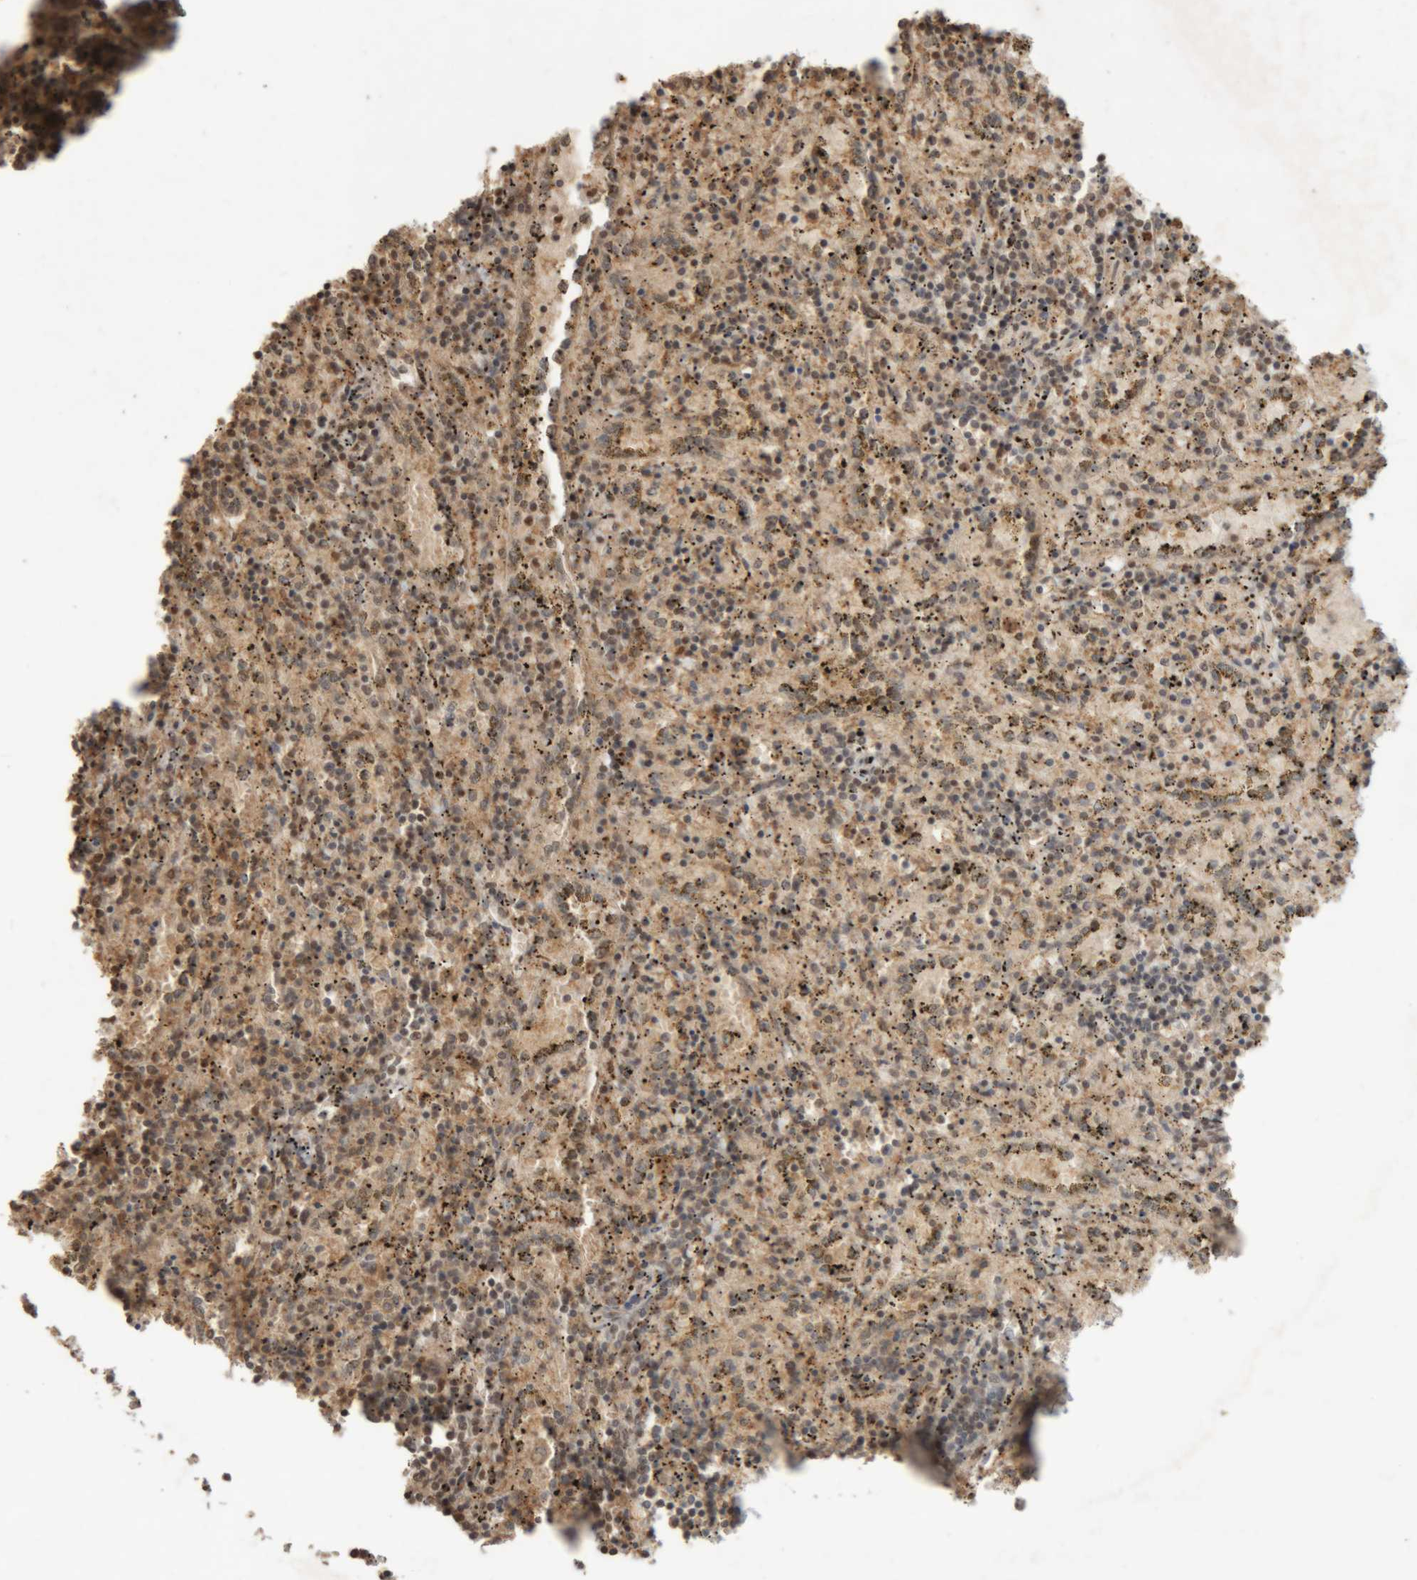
{"staining": {"intensity": "moderate", "quantity": "25%-75%", "location": "cytoplasmic/membranous,nuclear"}, "tissue": "spleen", "cell_type": "Cells in red pulp", "image_type": "normal", "snomed": [{"axis": "morphology", "description": "Normal tissue, NOS"}, {"axis": "topography", "description": "Spleen"}], "caption": "Immunohistochemistry (IHC) of benign spleen demonstrates medium levels of moderate cytoplasmic/membranous,nuclear expression in approximately 25%-75% of cells in red pulp. The staining was performed using DAB to visualize the protein expression in brown, while the nuclei were stained in blue with hematoxylin (Magnification: 20x).", "gene": "KEAP1", "patient": {"sex": "male", "age": 11}}